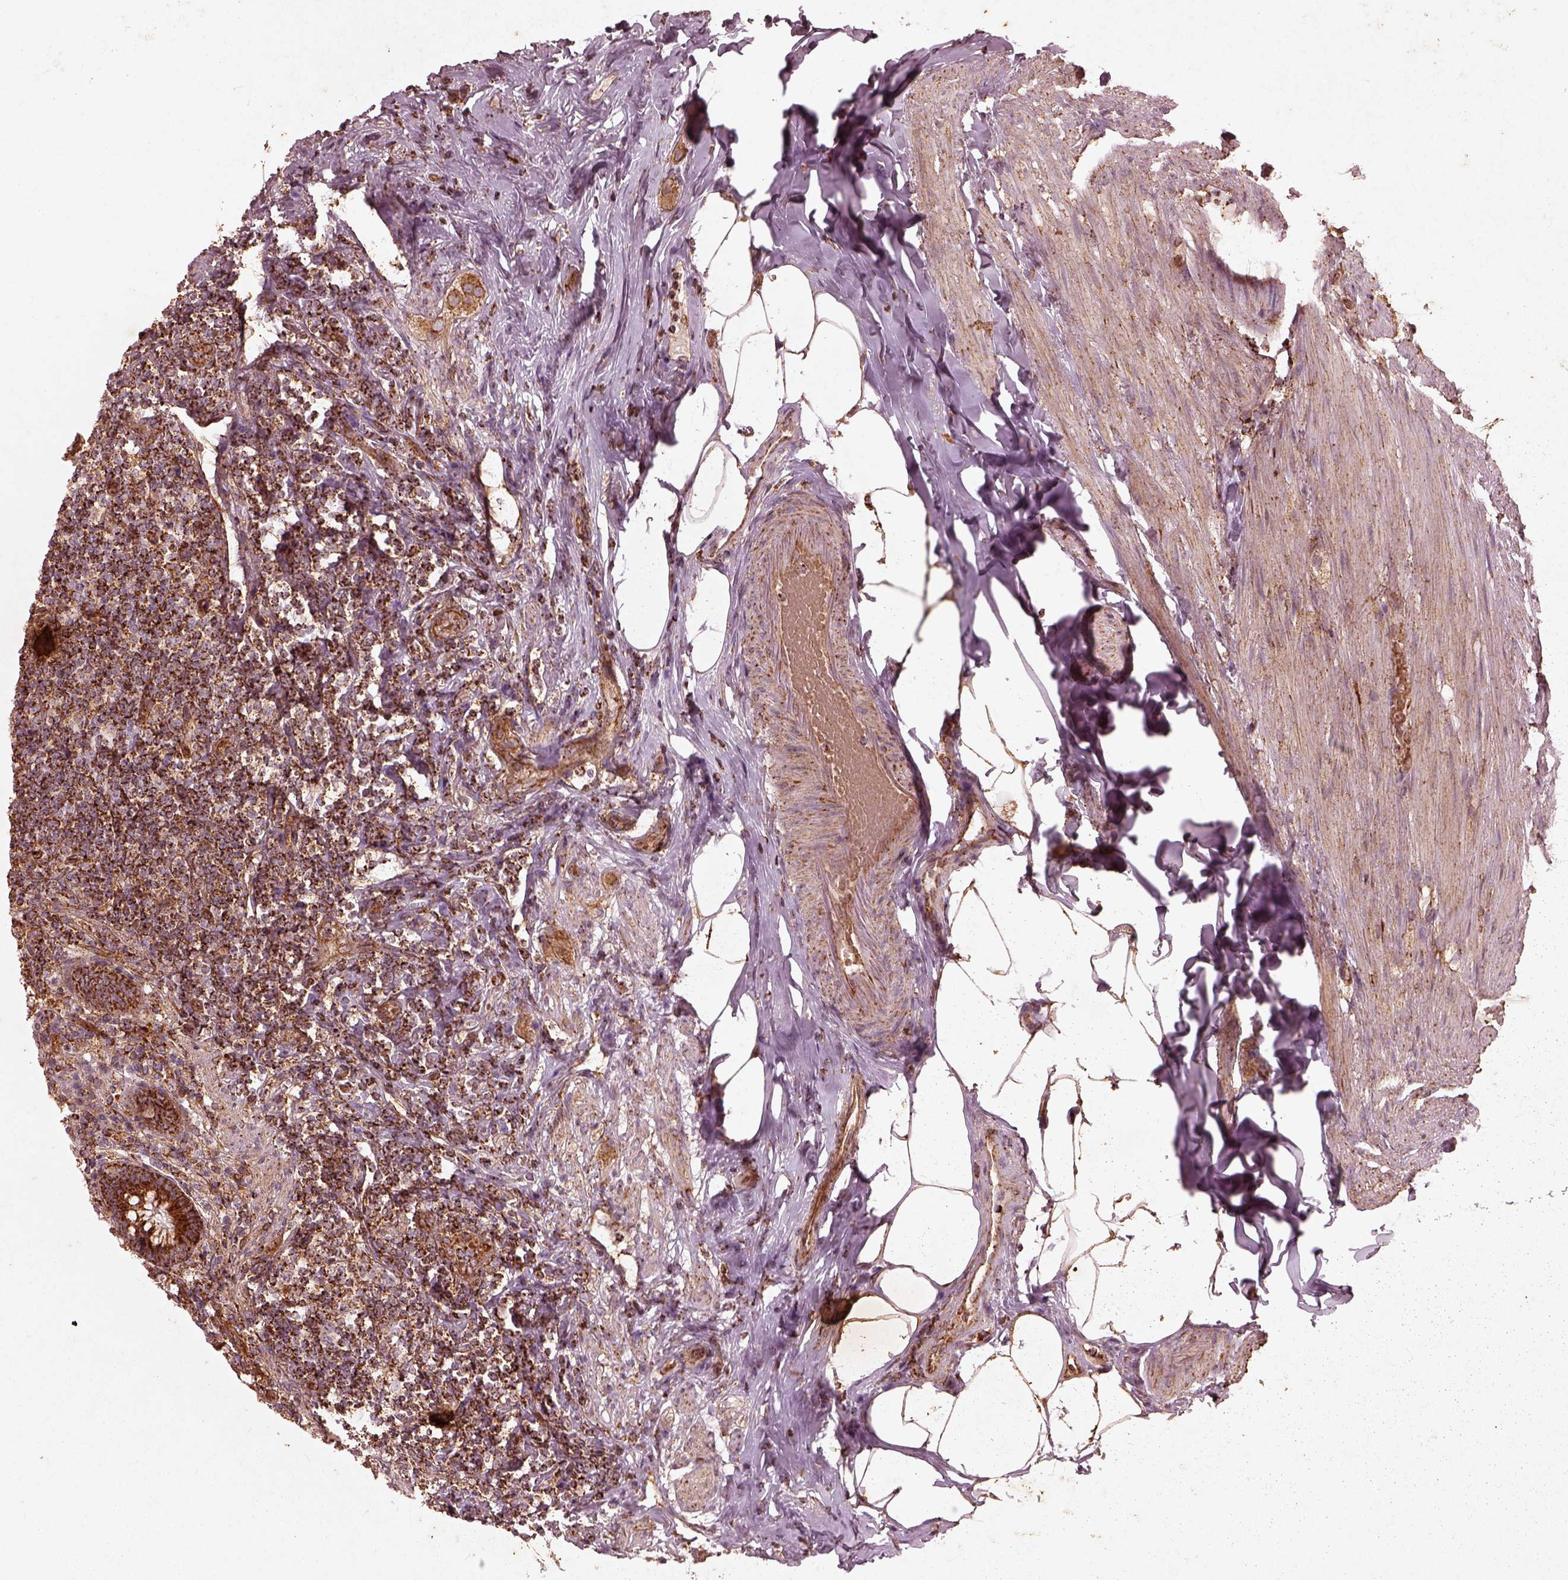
{"staining": {"intensity": "strong", "quantity": ">75%", "location": "cytoplasmic/membranous"}, "tissue": "appendix", "cell_type": "Glandular cells", "image_type": "normal", "snomed": [{"axis": "morphology", "description": "Normal tissue, NOS"}, {"axis": "topography", "description": "Appendix"}], "caption": "A brown stain highlights strong cytoplasmic/membranous positivity of a protein in glandular cells of normal human appendix. (IHC, brightfield microscopy, high magnification).", "gene": "ENSG00000285130", "patient": {"sex": "male", "age": 47}}